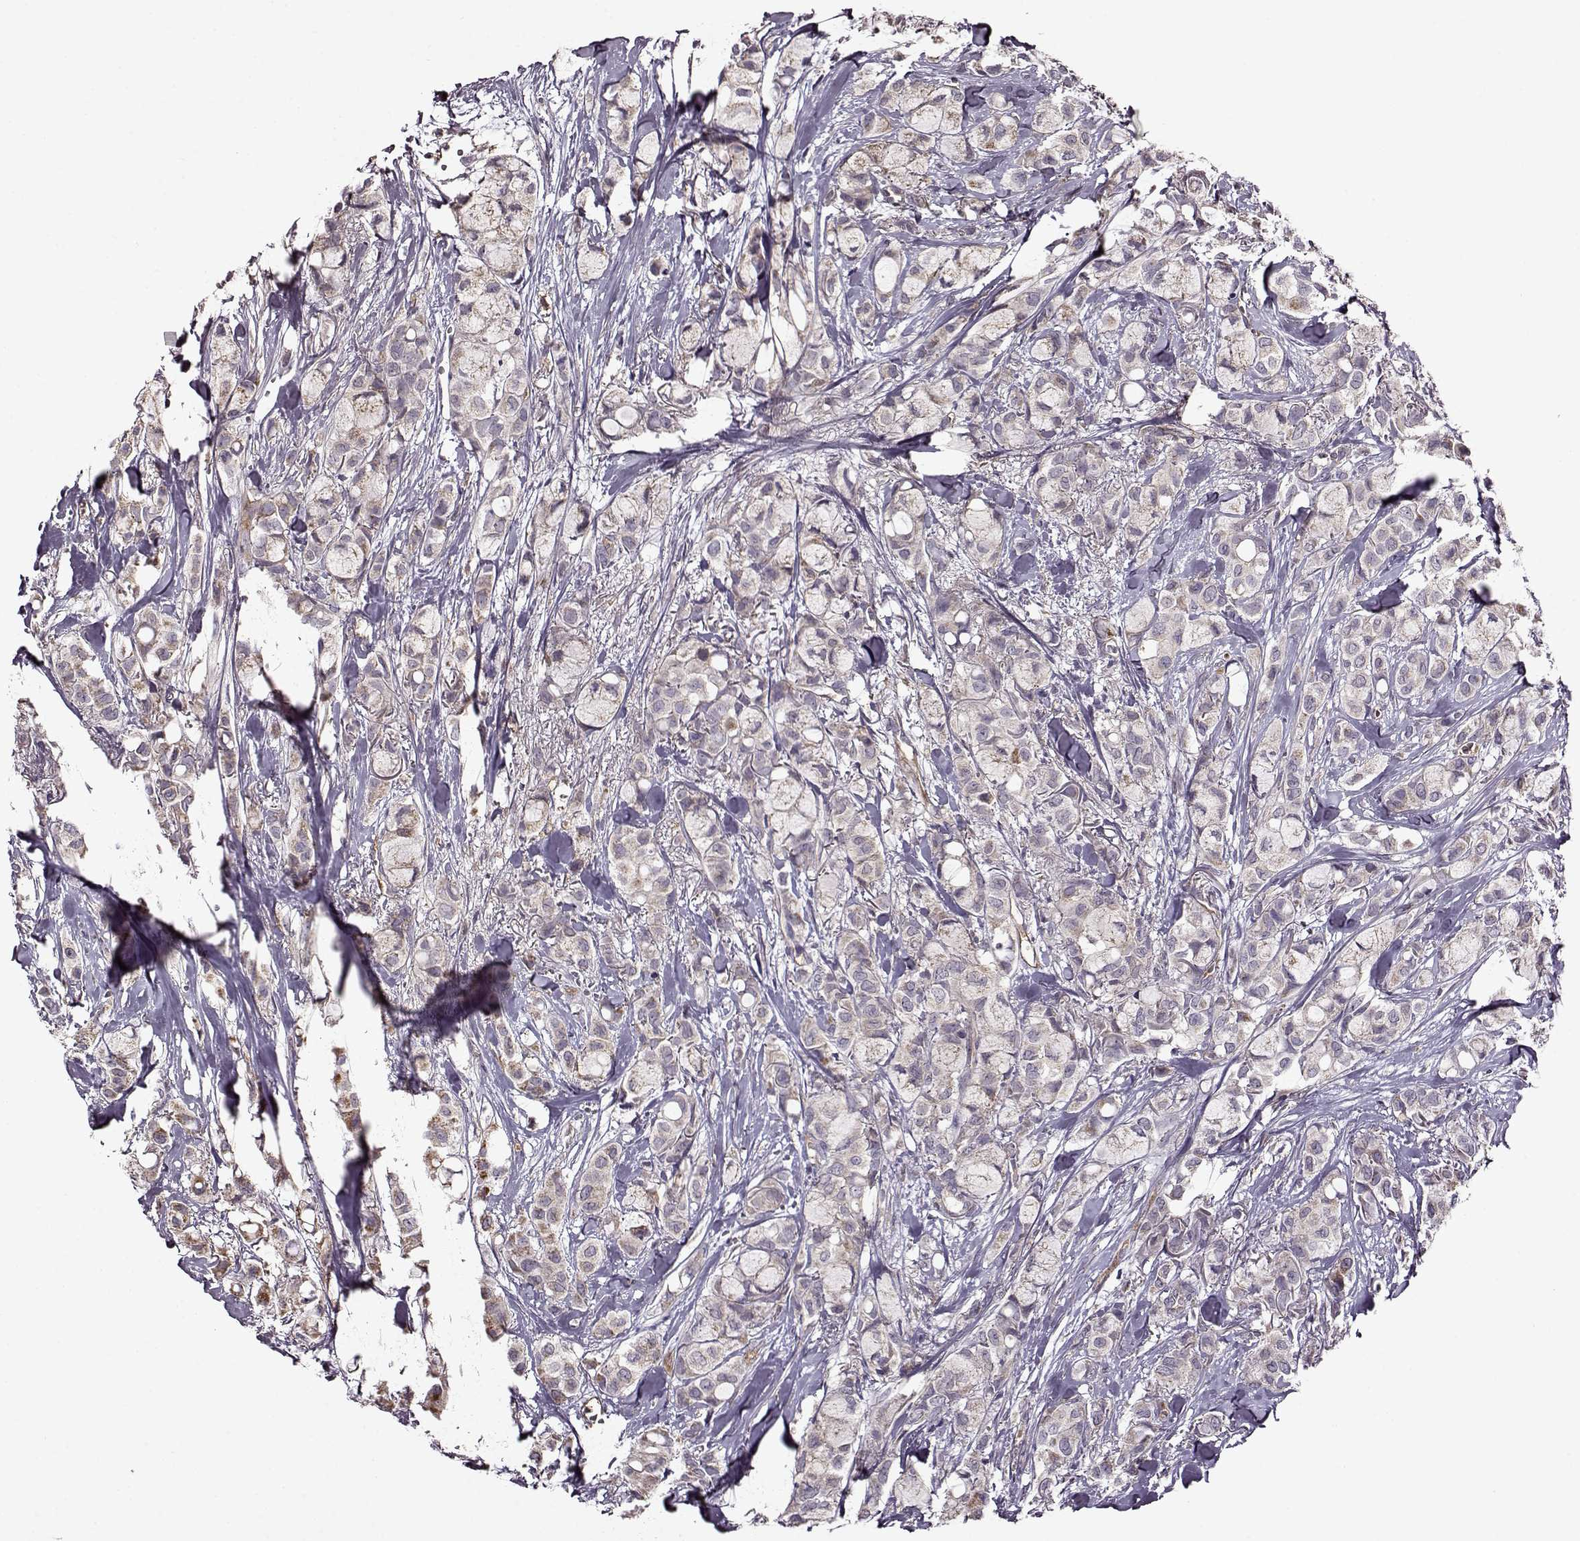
{"staining": {"intensity": "weak", "quantity": "25%-75%", "location": "cytoplasmic/membranous"}, "tissue": "breast cancer", "cell_type": "Tumor cells", "image_type": "cancer", "snomed": [{"axis": "morphology", "description": "Duct carcinoma"}, {"axis": "topography", "description": "Breast"}], "caption": "The immunohistochemical stain shows weak cytoplasmic/membranous expression in tumor cells of breast infiltrating ductal carcinoma tissue. The protein is stained brown, and the nuclei are stained in blue (DAB IHC with brightfield microscopy, high magnification).", "gene": "MTSS1", "patient": {"sex": "female", "age": 85}}